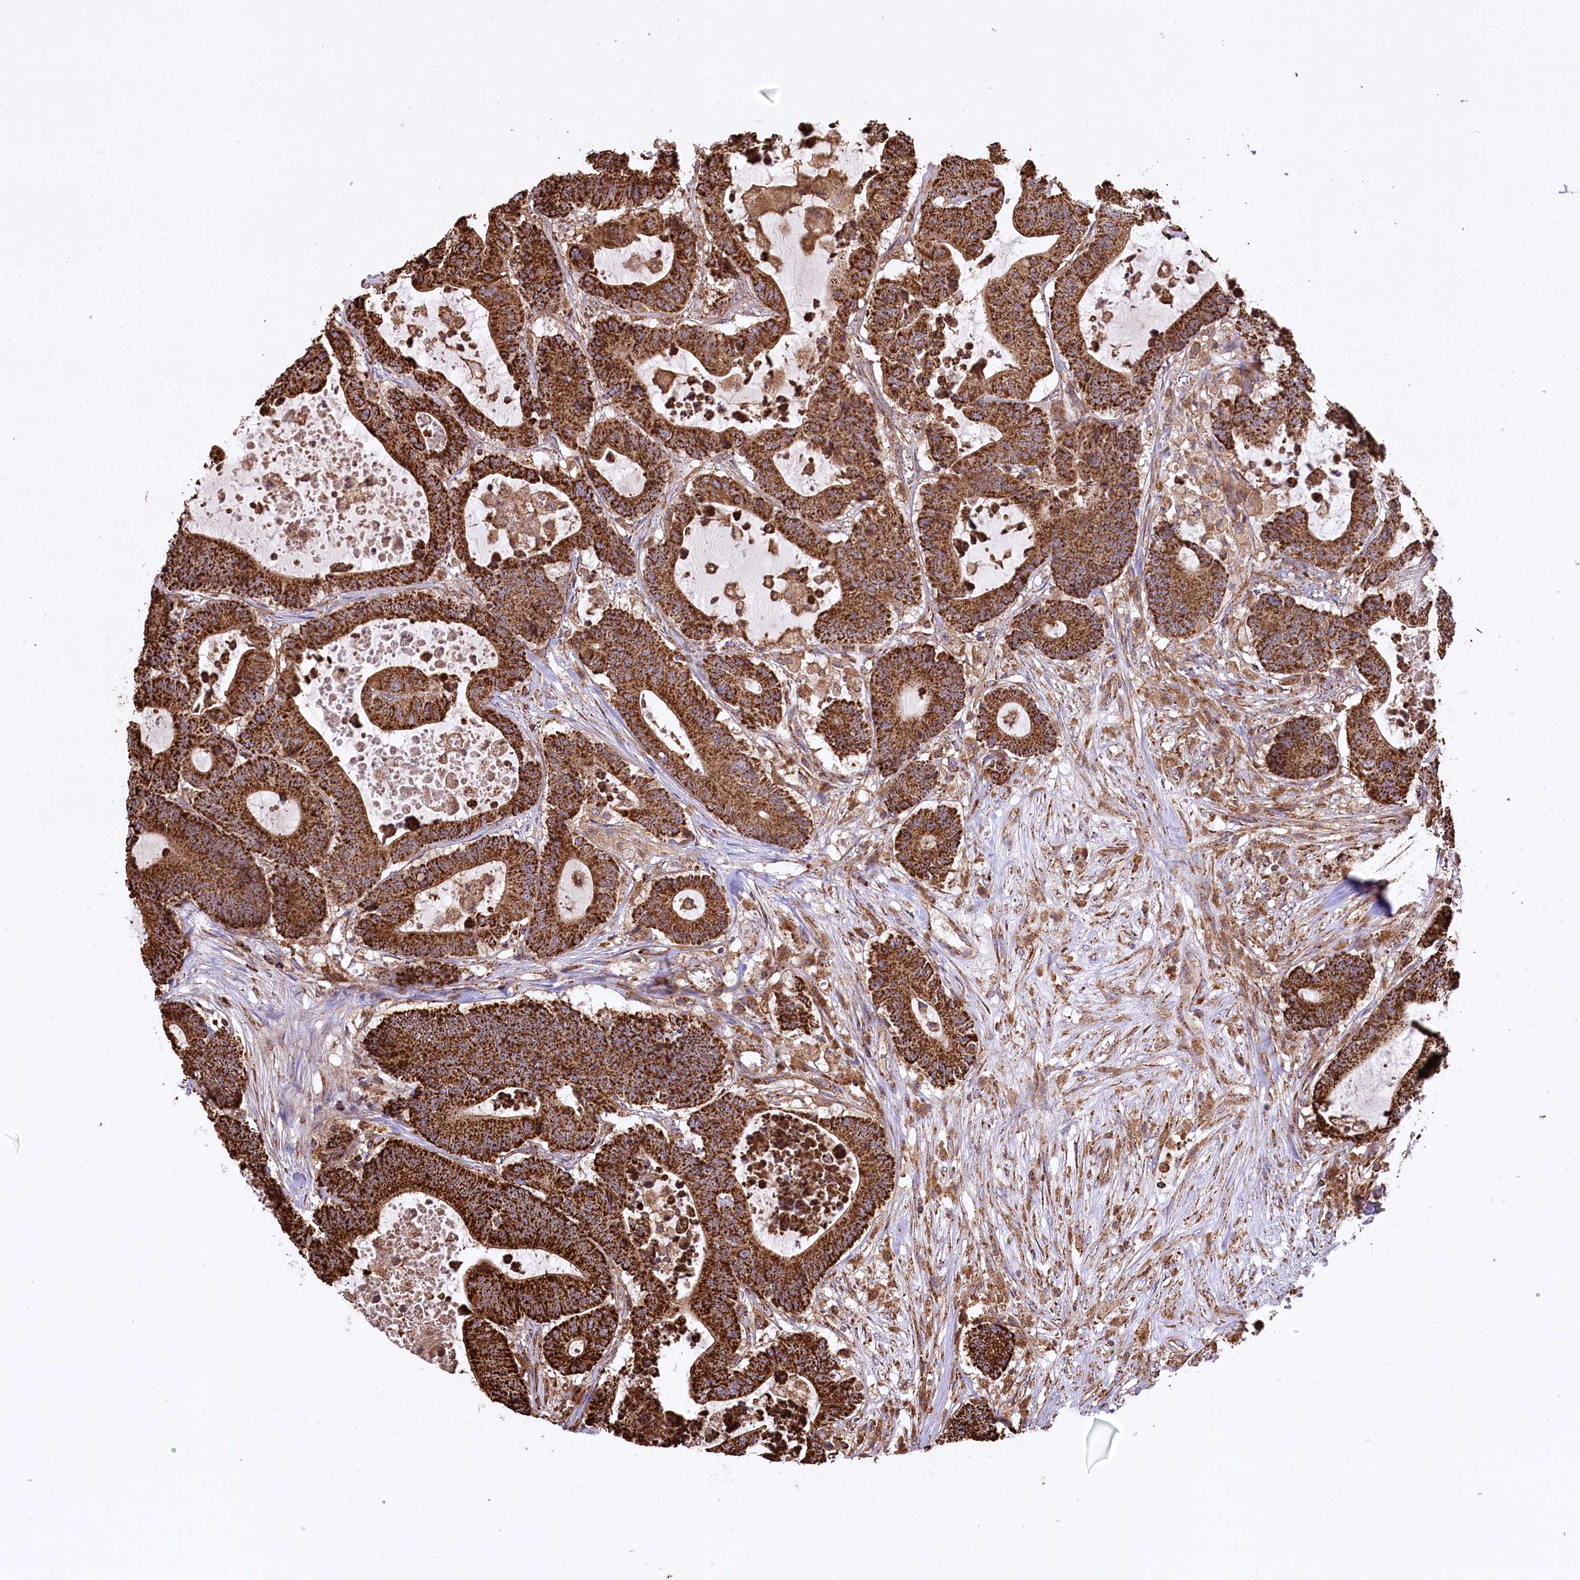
{"staining": {"intensity": "strong", "quantity": ">75%", "location": "cytoplasmic/membranous"}, "tissue": "colorectal cancer", "cell_type": "Tumor cells", "image_type": "cancer", "snomed": [{"axis": "morphology", "description": "Adenocarcinoma, NOS"}, {"axis": "topography", "description": "Colon"}], "caption": "Colorectal cancer (adenocarcinoma) stained for a protein (brown) demonstrates strong cytoplasmic/membranous positive staining in approximately >75% of tumor cells.", "gene": "CARD19", "patient": {"sex": "female", "age": 84}}